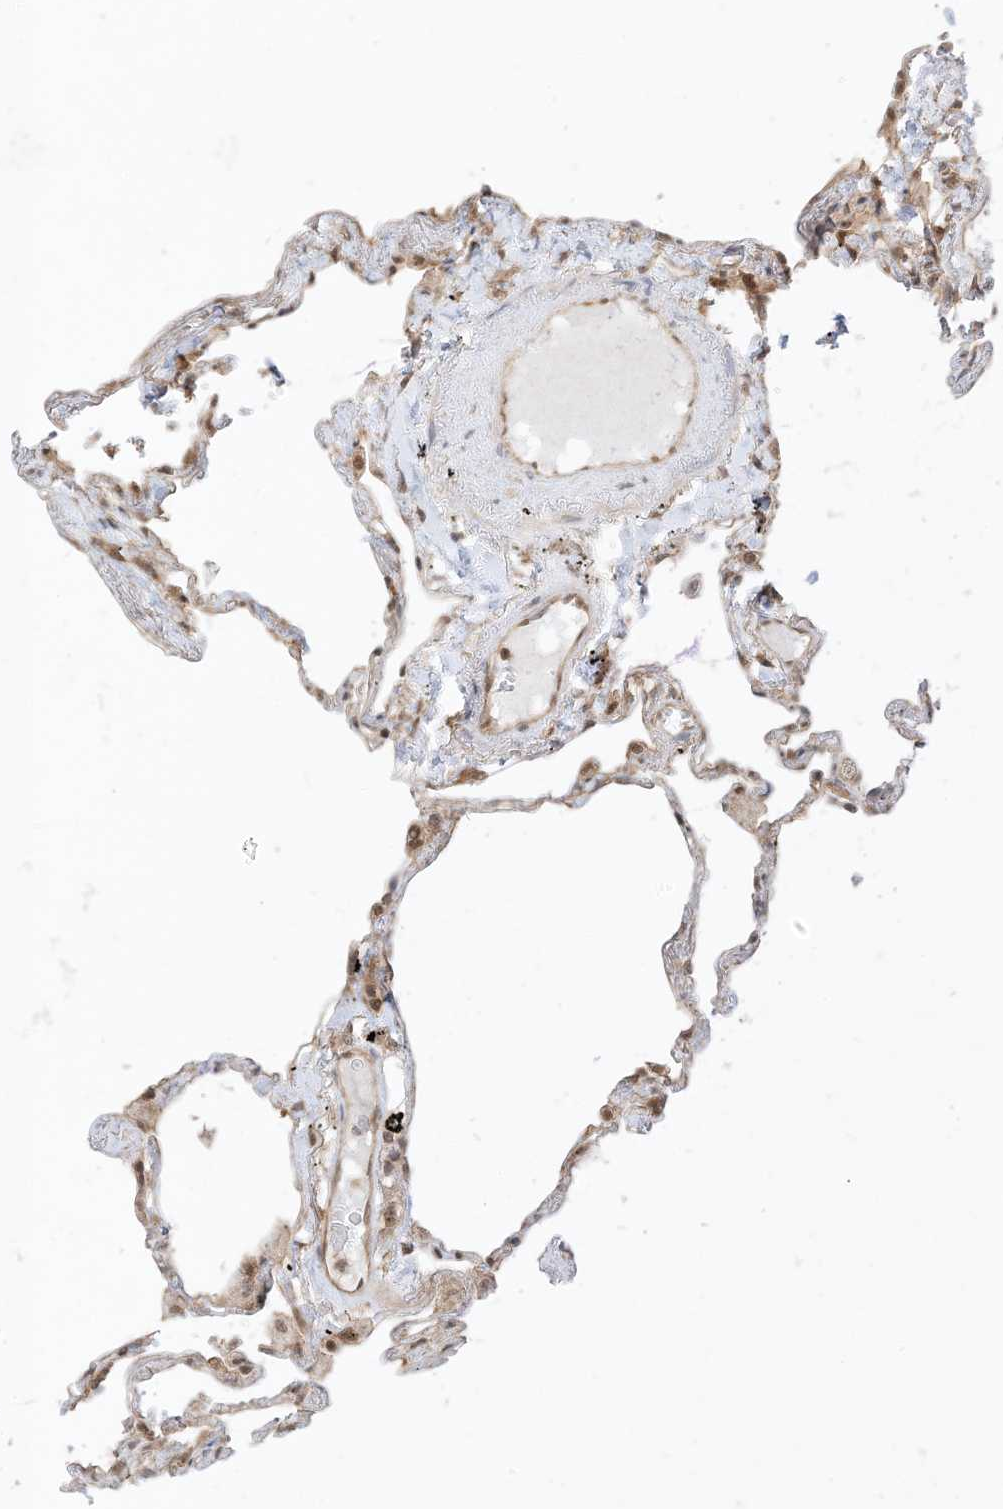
{"staining": {"intensity": "moderate", "quantity": "25%-75%", "location": "nuclear"}, "tissue": "lung", "cell_type": "Alveolar cells", "image_type": "normal", "snomed": [{"axis": "morphology", "description": "Normal tissue, NOS"}, {"axis": "topography", "description": "Lung"}], "caption": "This is an image of IHC staining of unremarkable lung, which shows moderate staining in the nuclear of alveolar cells.", "gene": "PTPA", "patient": {"sex": "female", "age": 67}}